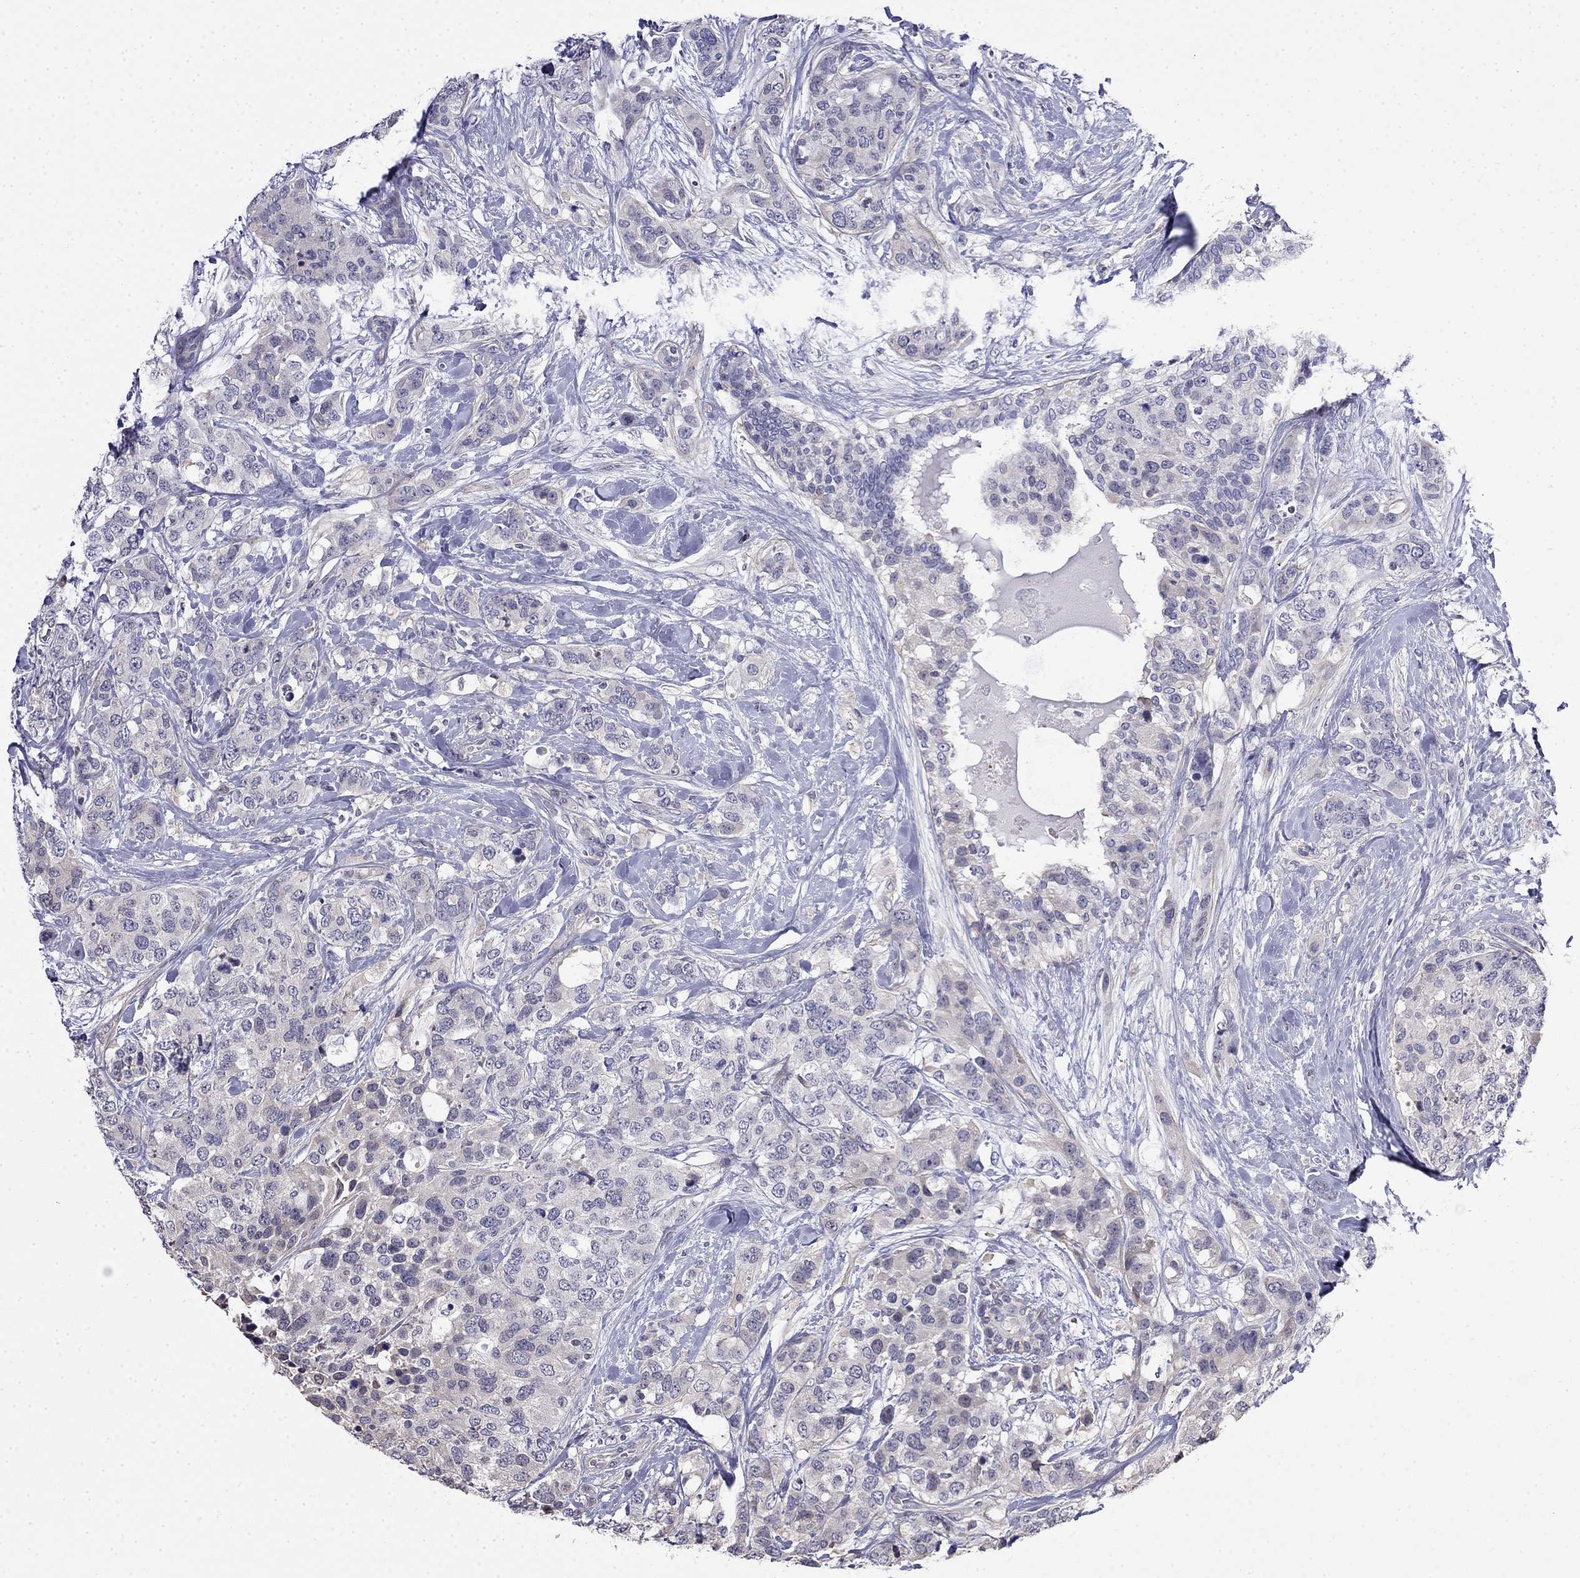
{"staining": {"intensity": "negative", "quantity": "none", "location": "none"}, "tissue": "breast cancer", "cell_type": "Tumor cells", "image_type": "cancer", "snomed": [{"axis": "morphology", "description": "Lobular carcinoma"}, {"axis": "topography", "description": "Breast"}], "caption": "This is an IHC image of breast cancer. There is no expression in tumor cells.", "gene": "GUCA1B", "patient": {"sex": "female", "age": 59}}